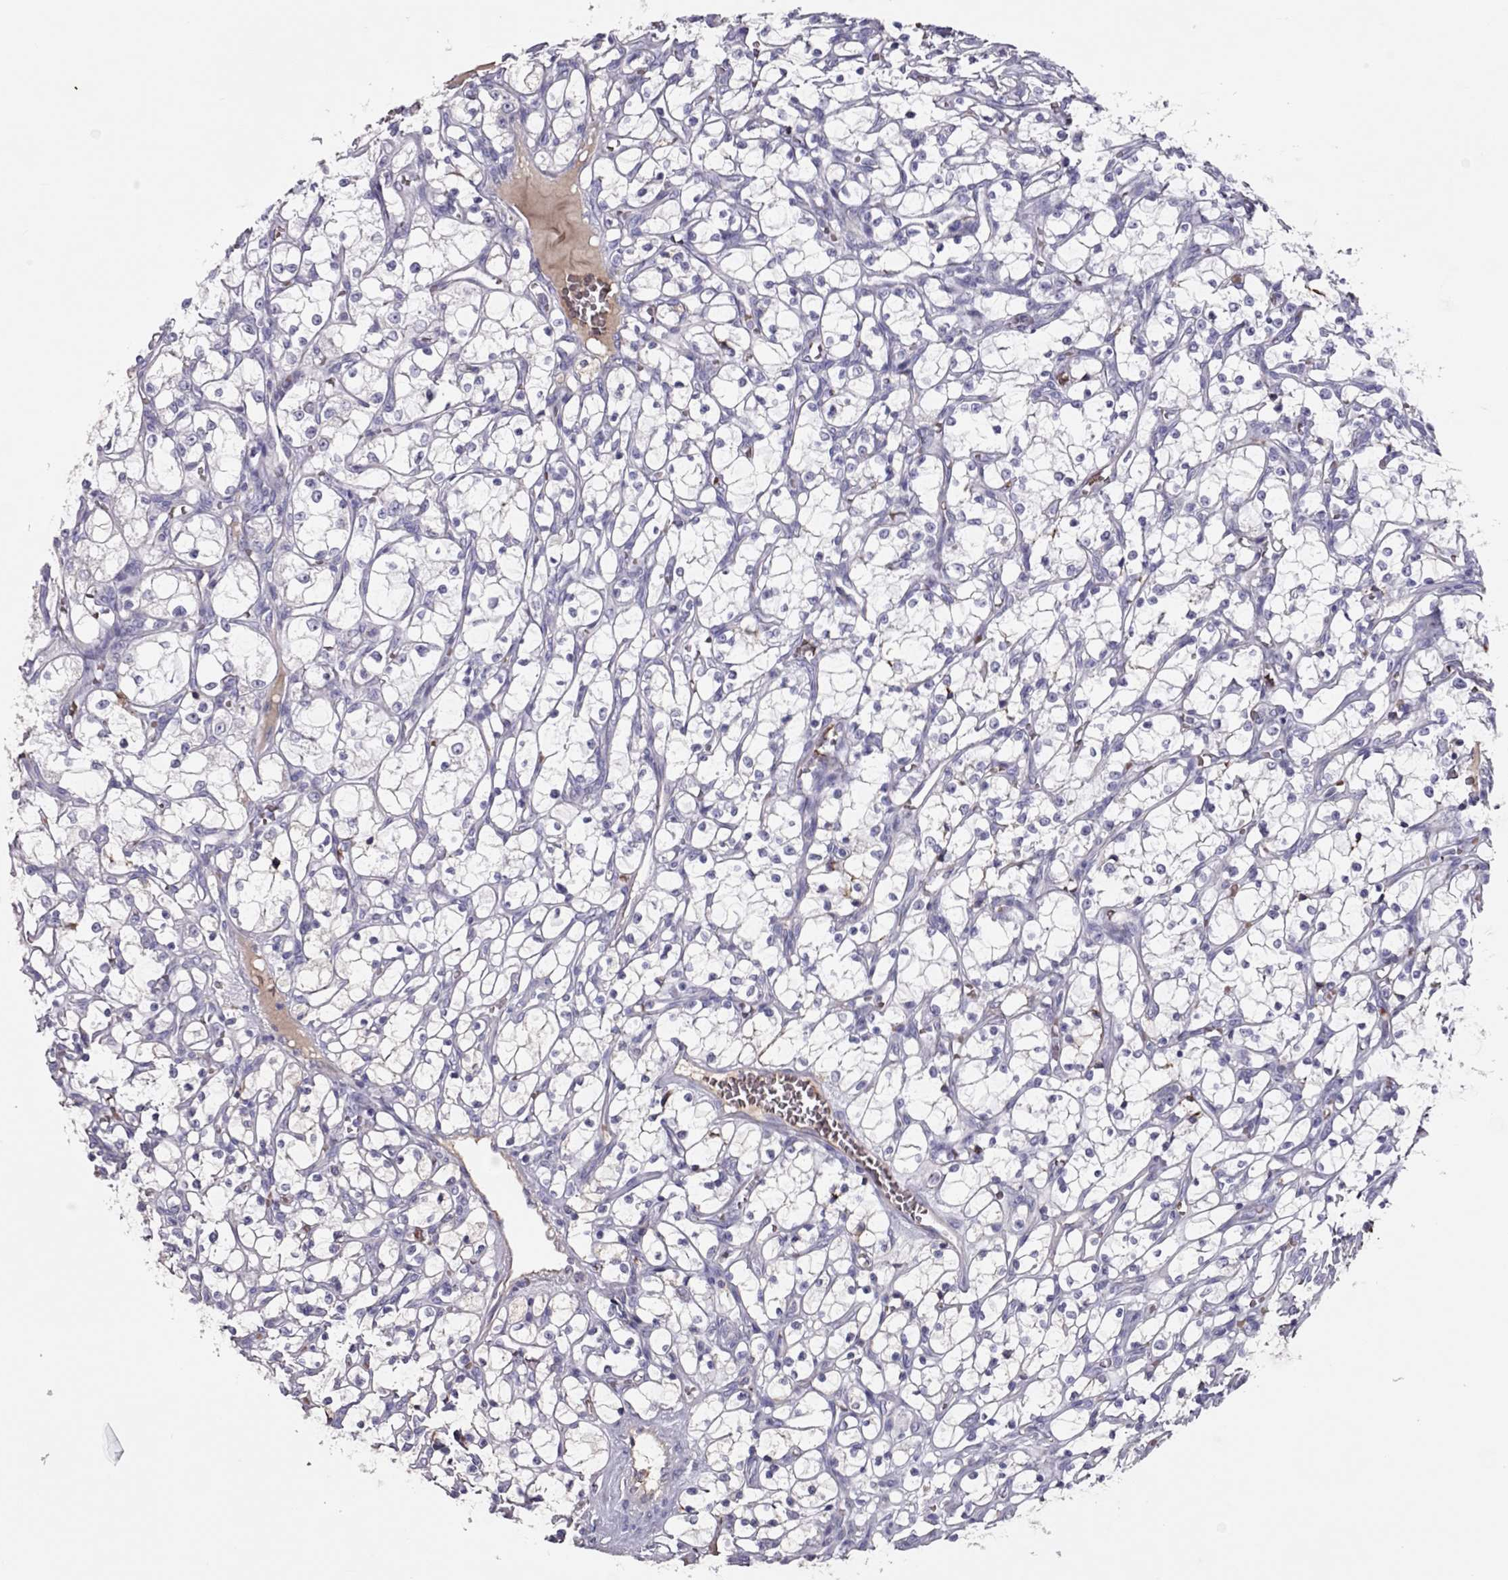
{"staining": {"intensity": "negative", "quantity": "none", "location": "none"}, "tissue": "renal cancer", "cell_type": "Tumor cells", "image_type": "cancer", "snomed": [{"axis": "morphology", "description": "Adenocarcinoma, NOS"}, {"axis": "topography", "description": "Kidney"}], "caption": "A micrograph of human renal adenocarcinoma is negative for staining in tumor cells.", "gene": "RHD", "patient": {"sex": "female", "age": 69}}